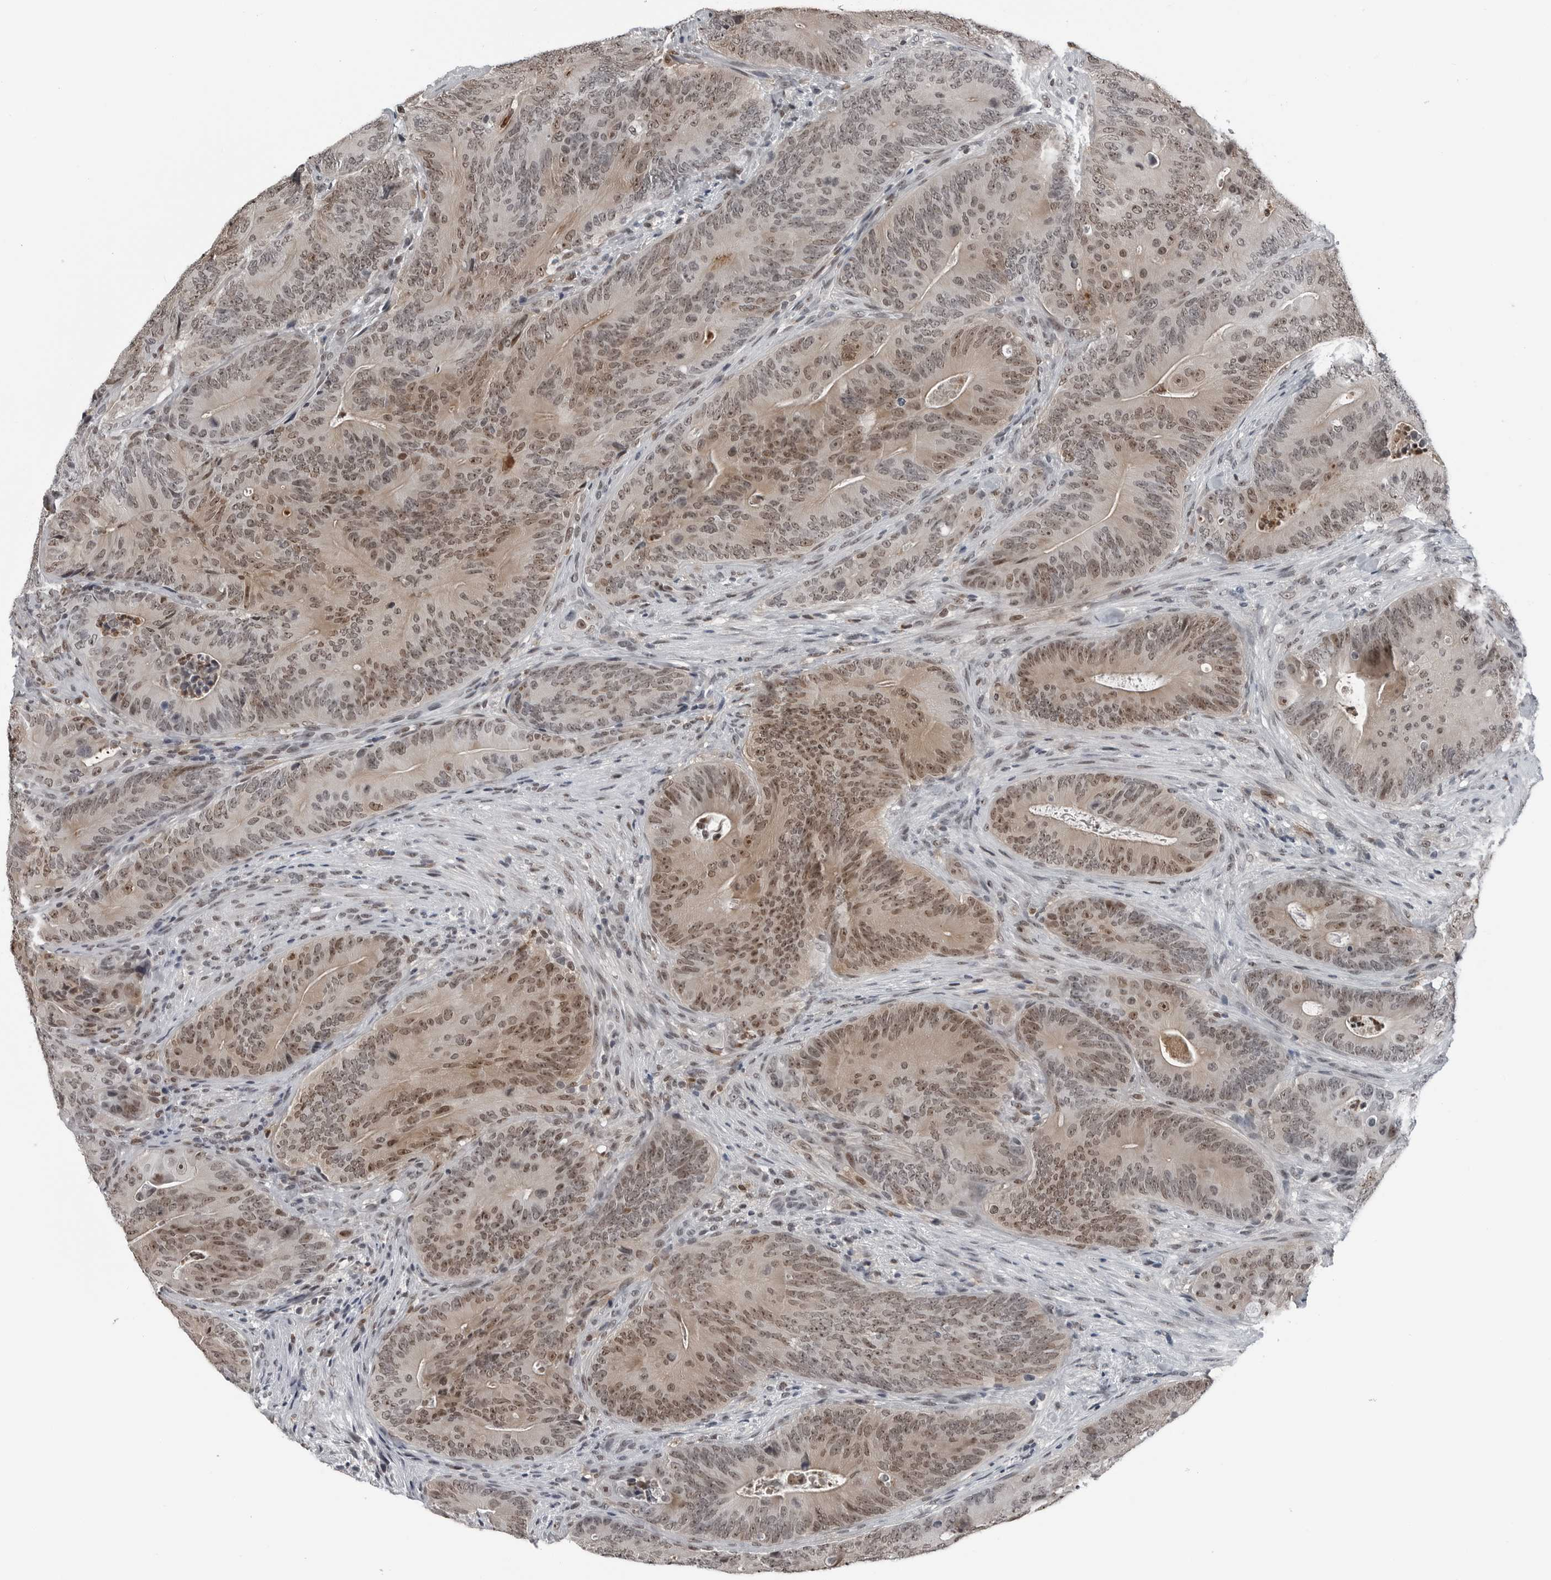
{"staining": {"intensity": "moderate", "quantity": ">75%", "location": "nuclear"}, "tissue": "colorectal cancer", "cell_type": "Tumor cells", "image_type": "cancer", "snomed": [{"axis": "morphology", "description": "Normal tissue, NOS"}, {"axis": "topography", "description": "Colon"}], "caption": "Brown immunohistochemical staining in colorectal cancer exhibits moderate nuclear staining in about >75% of tumor cells.", "gene": "AKR1A1", "patient": {"sex": "female", "age": 82}}